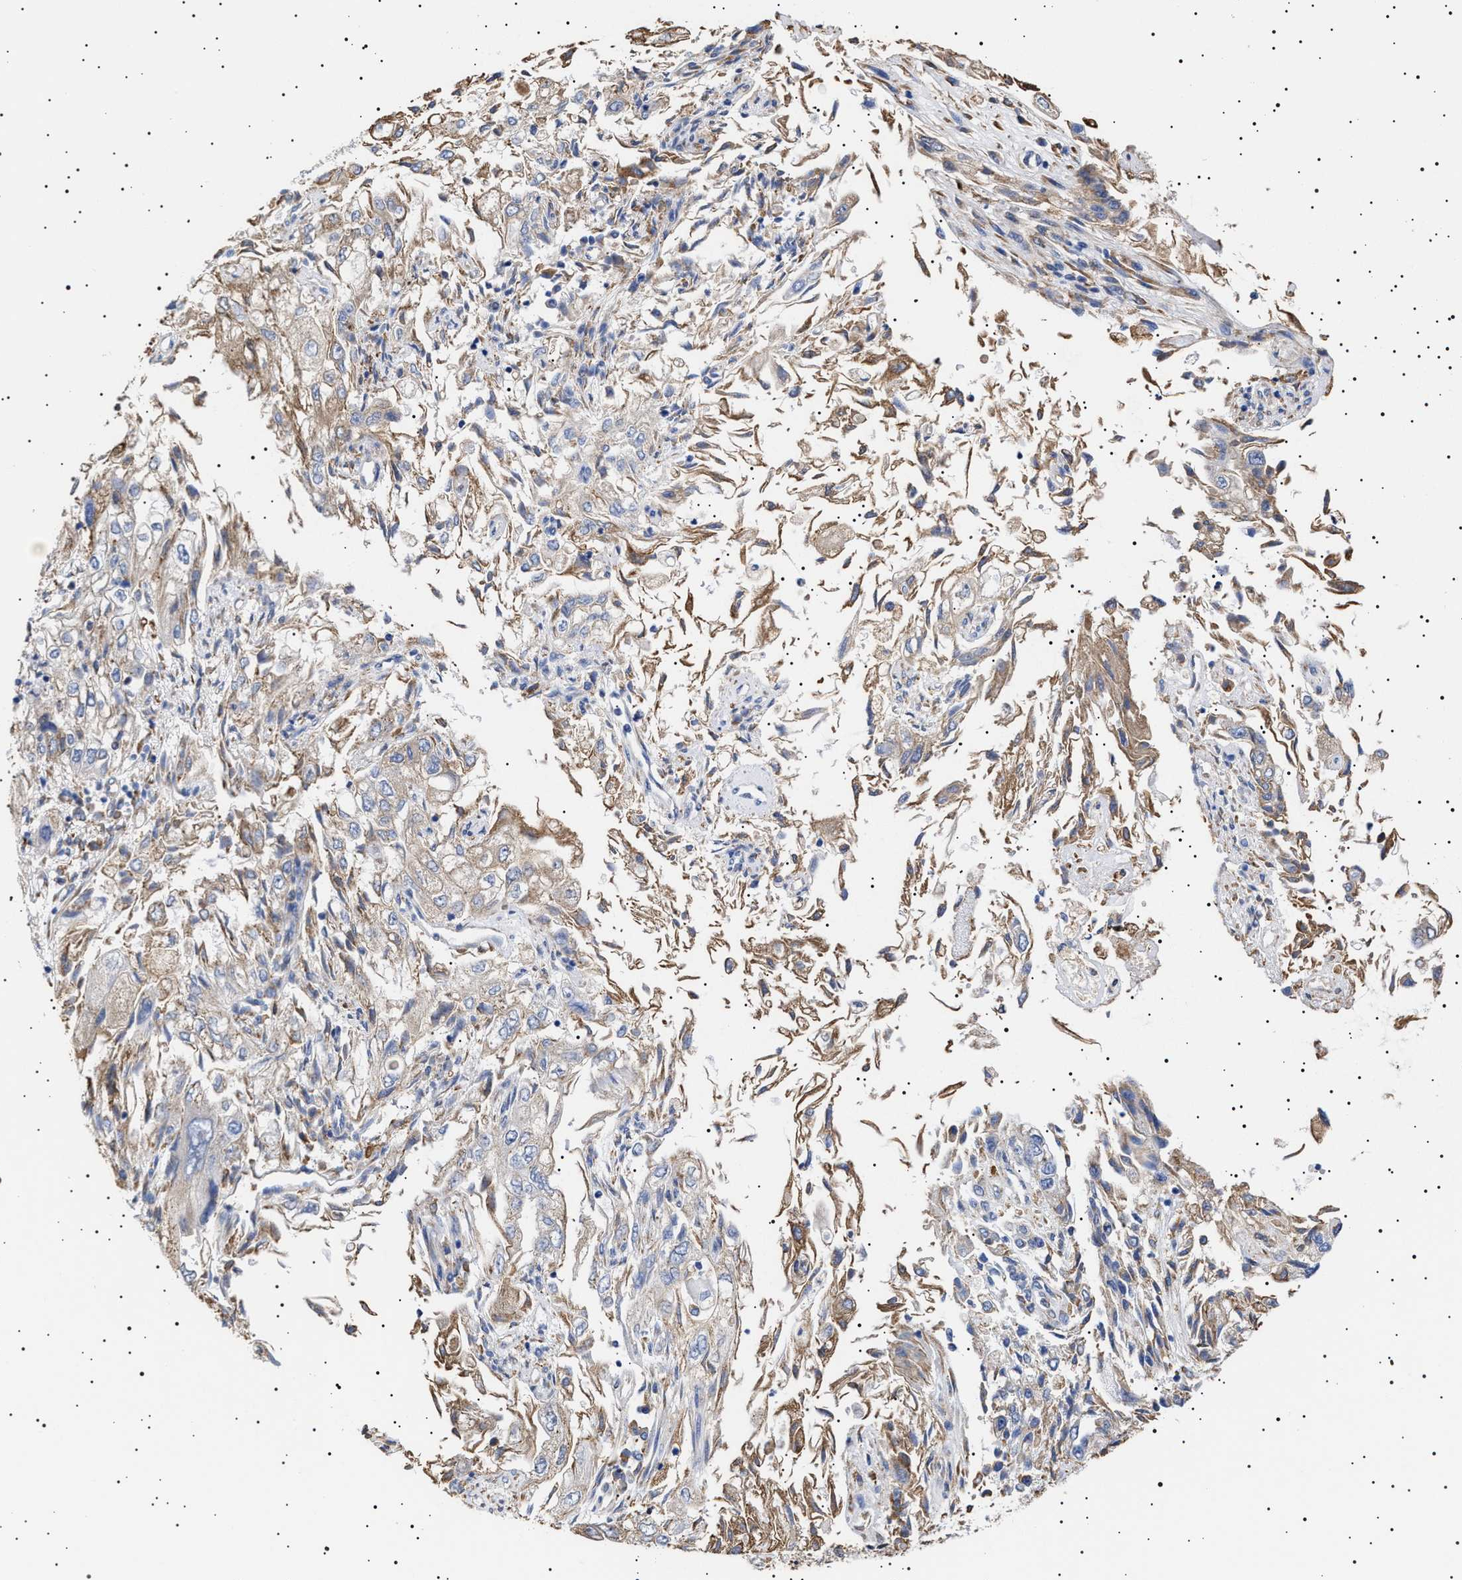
{"staining": {"intensity": "negative", "quantity": "none", "location": "none"}, "tissue": "endometrial cancer", "cell_type": "Tumor cells", "image_type": "cancer", "snomed": [{"axis": "morphology", "description": "Adenocarcinoma, NOS"}, {"axis": "topography", "description": "Endometrium"}], "caption": "The immunohistochemistry photomicrograph has no significant expression in tumor cells of adenocarcinoma (endometrial) tissue.", "gene": "ERCC6L2", "patient": {"sex": "female", "age": 49}}